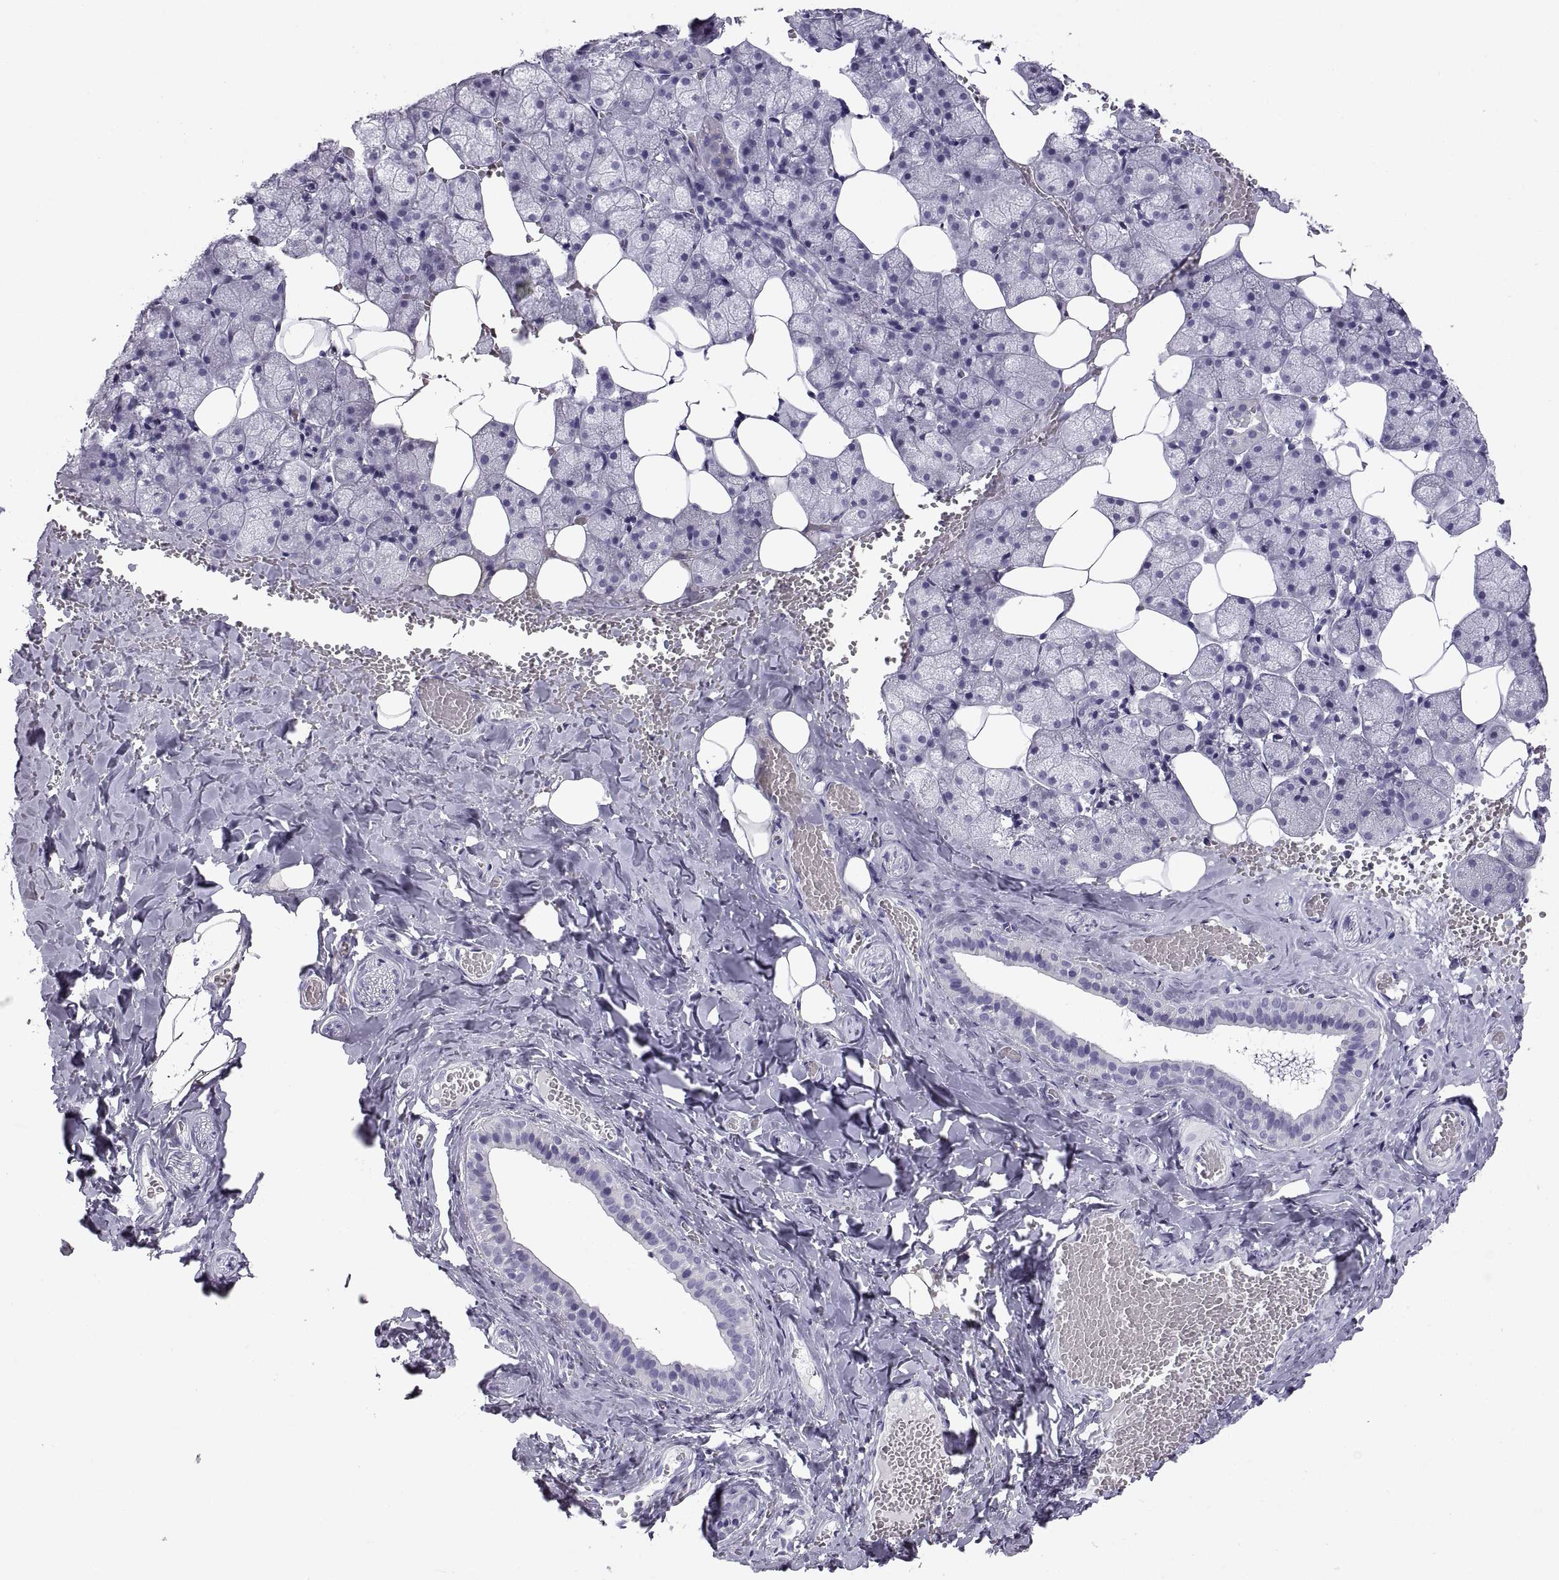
{"staining": {"intensity": "negative", "quantity": "none", "location": "none"}, "tissue": "salivary gland", "cell_type": "Glandular cells", "image_type": "normal", "snomed": [{"axis": "morphology", "description": "Normal tissue, NOS"}, {"axis": "topography", "description": "Salivary gland"}], "caption": "The IHC micrograph has no significant positivity in glandular cells of salivary gland. (DAB (3,3'-diaminobenzidine) immunohistochemistry visualized using brightfield microscopy, high magnification).", "gene": "RLBP1", "patient": {"sex": "male", "age": 38}}